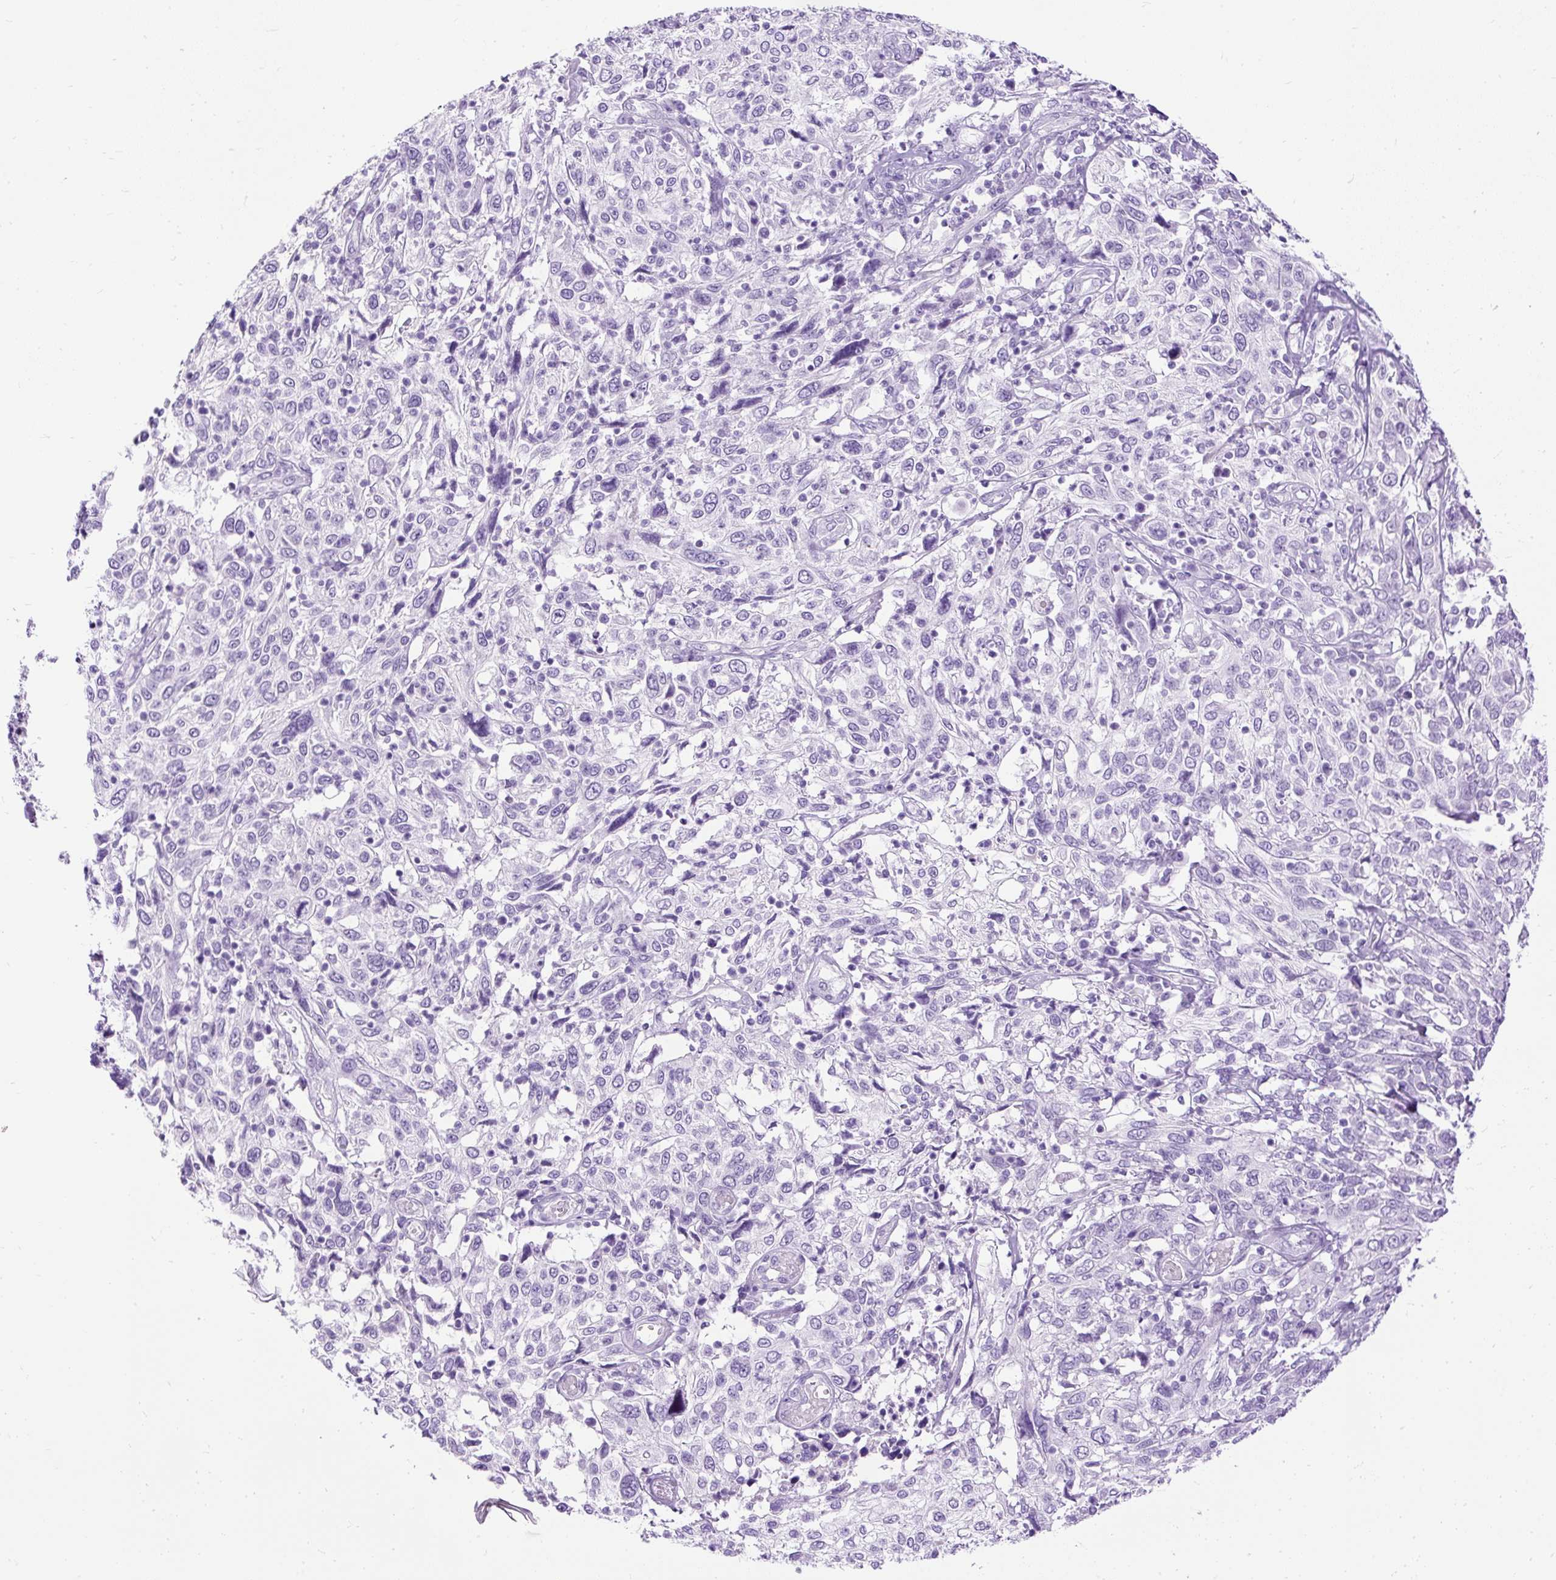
{"staining": {"intensity": "negative", "quantity": "none", "location": "none"}, "tissue": "cervical cancer", "cell_type": "Tumor cells", "image_type": "cancer", "snomed": [{"axis": "morphology", "description": "Squamous cell carcinoma, NOS"}, {"axis": "topography", "description": "Cervix"}], "caption": "Tumor cells show no significant protein expression in squamous cell carcinoma (cervical).", "gene": "HEY1", "patient": {"sex": "female", "age": 46}}